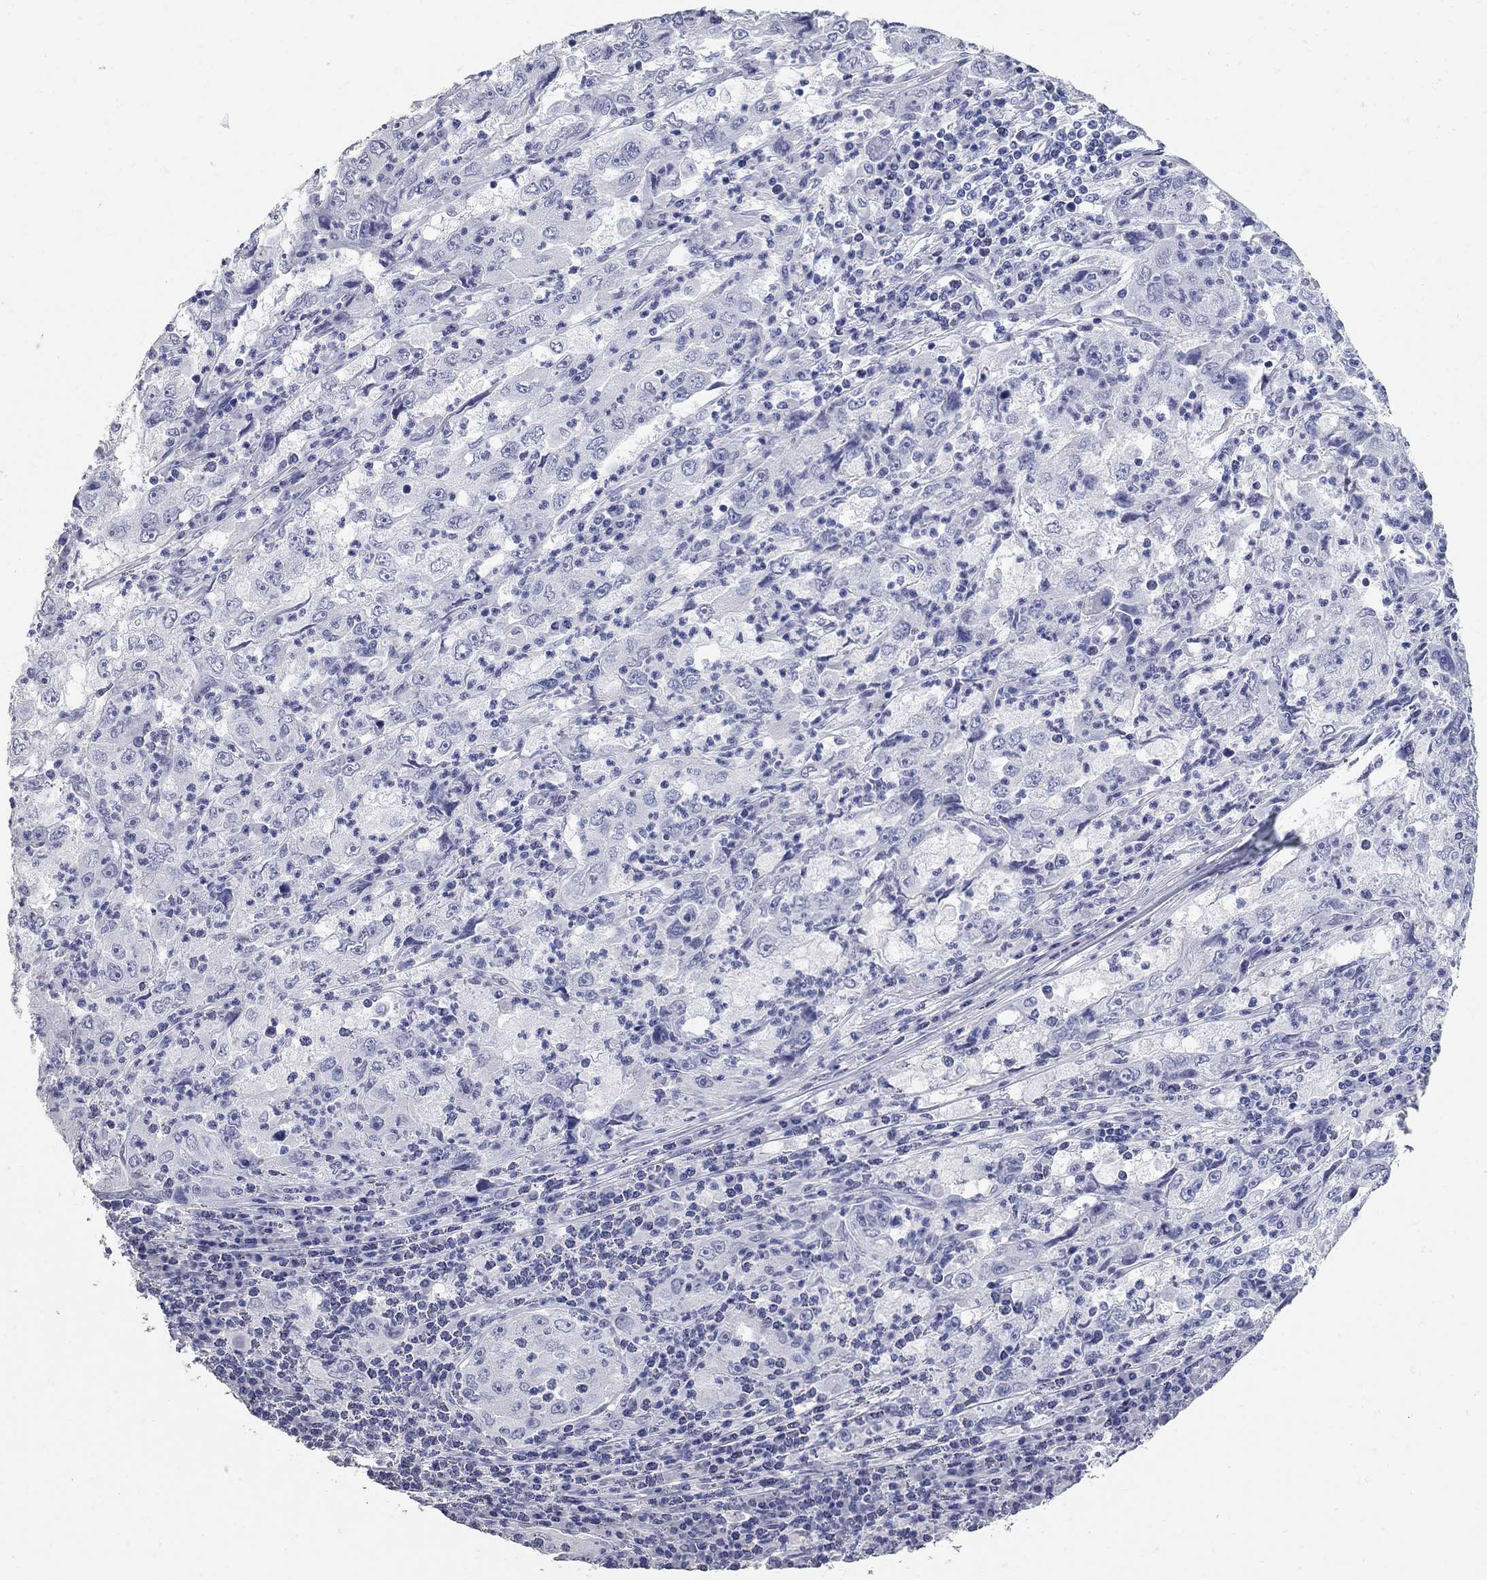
{"staining": {"intensity": "negative", "quantity": "none", "location": "none"}, "tissue": "cervical cancer", "cell_type": "Tumor cells", "image_type": "cancer", "snomed": [{"axis": "morphology", "description": "Squamous cell carcinoma, NOS"}, {"axis": "topography", "description": "Cervix"}], "caption": "Protein analysis of squamous cell carcinoma (cervical) demonstrates no significant positivity in tumor cells.", "gene": "BPIFB1", "patient": {"sex": "female", "age": 36}}